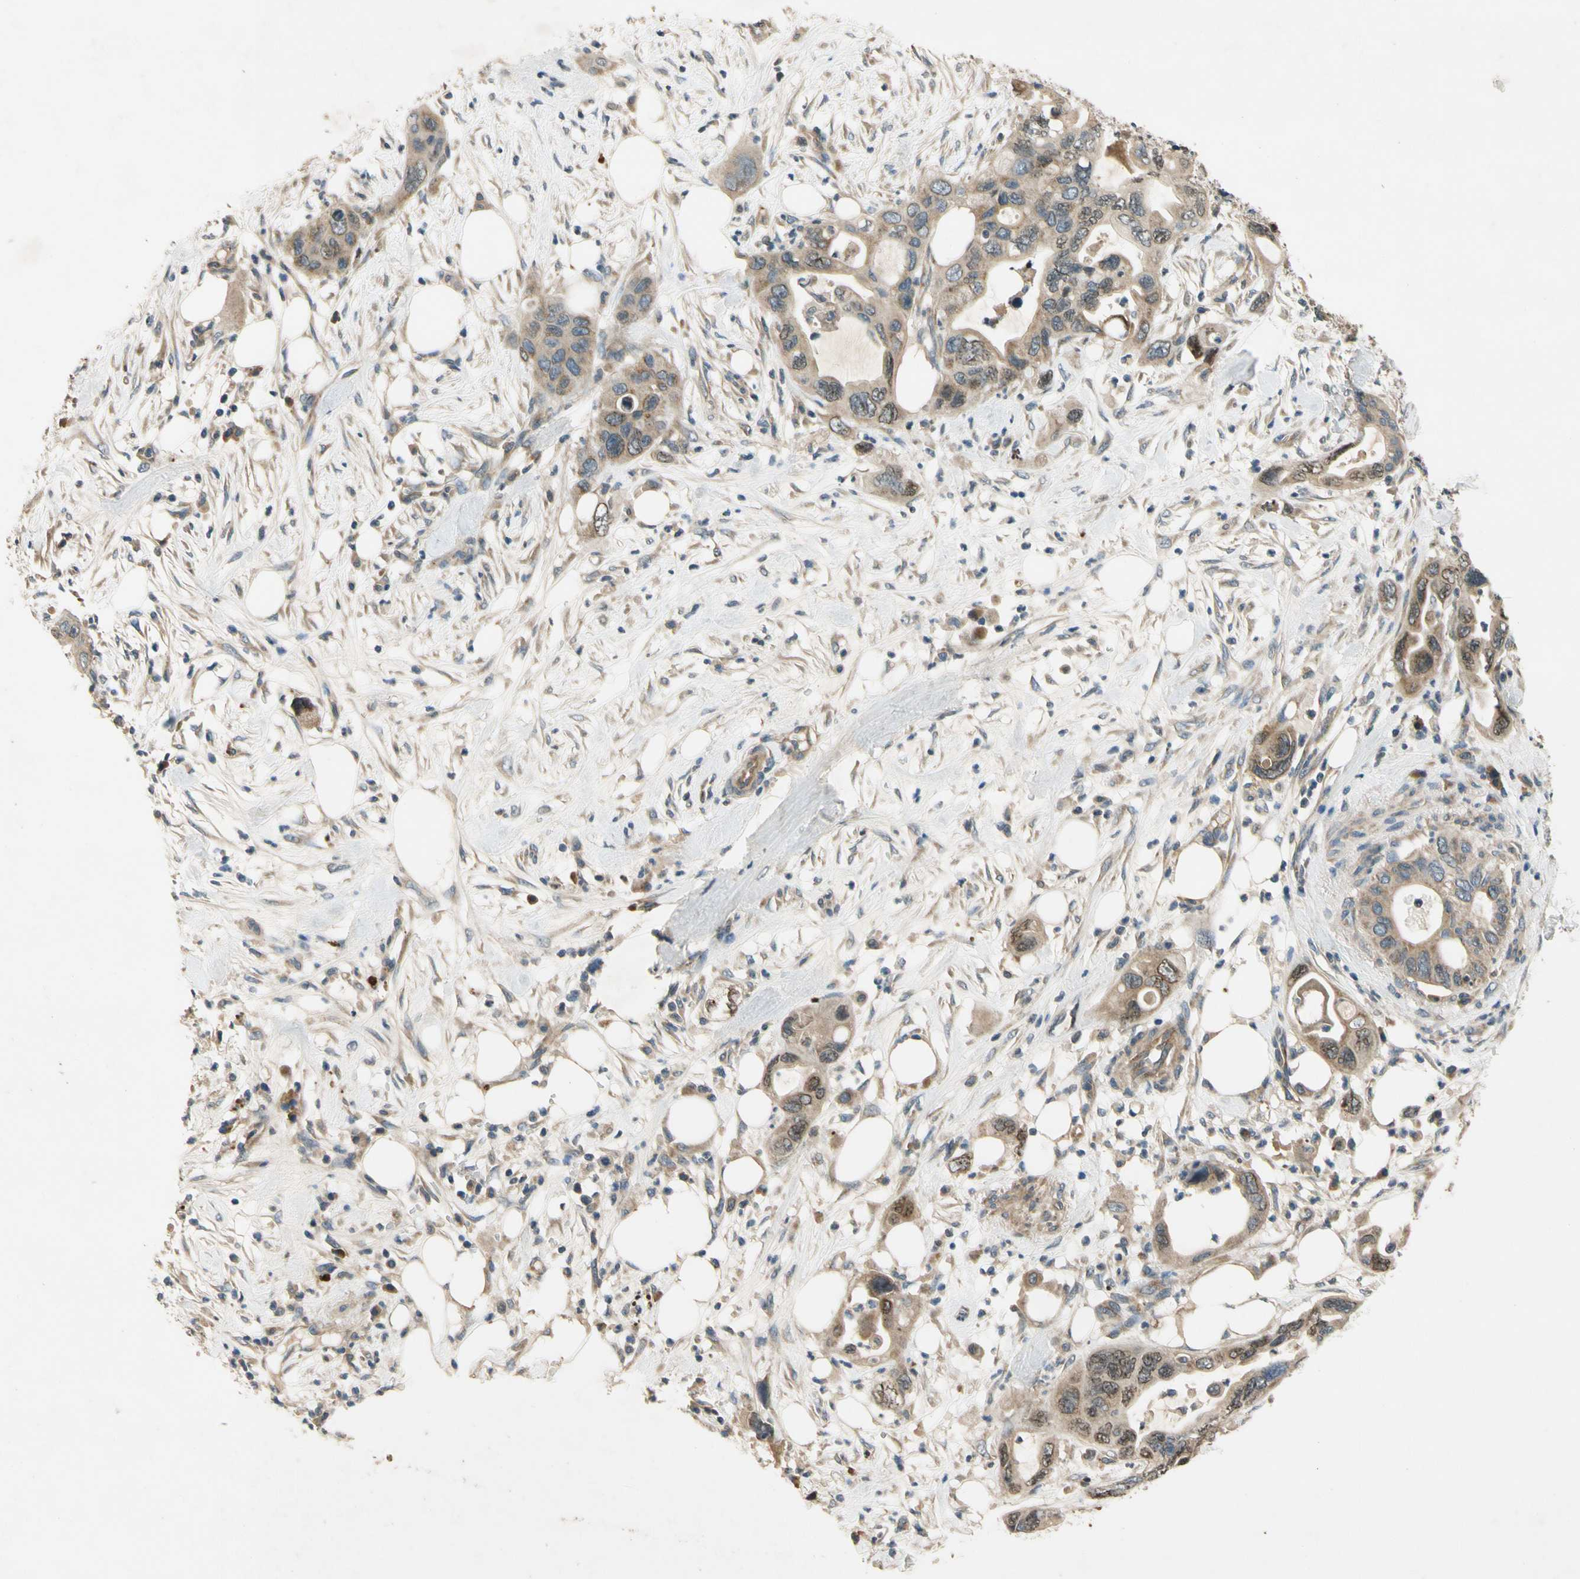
{"staining": {"intensity": "weak", "quantity": ">75%", "location": "cytoplasmic/membranous"}, "tissue": "pancreatic cancer", "cell_type": "Tumor cells", "image_type": "cancer", "snomed": [{"axis": "morphology", "description": "Adenocarcinoma, NOS"}, {"axis": "topography", "description": "Pancreas"}], "caption": "A brown stain highlights weak cytoplasmic/membranous positivity of a protein in pancreatic adenocarcinoma tumor cells.", "gene": "ALKBH3", "patient": {"sex": "female", "age": 71}}